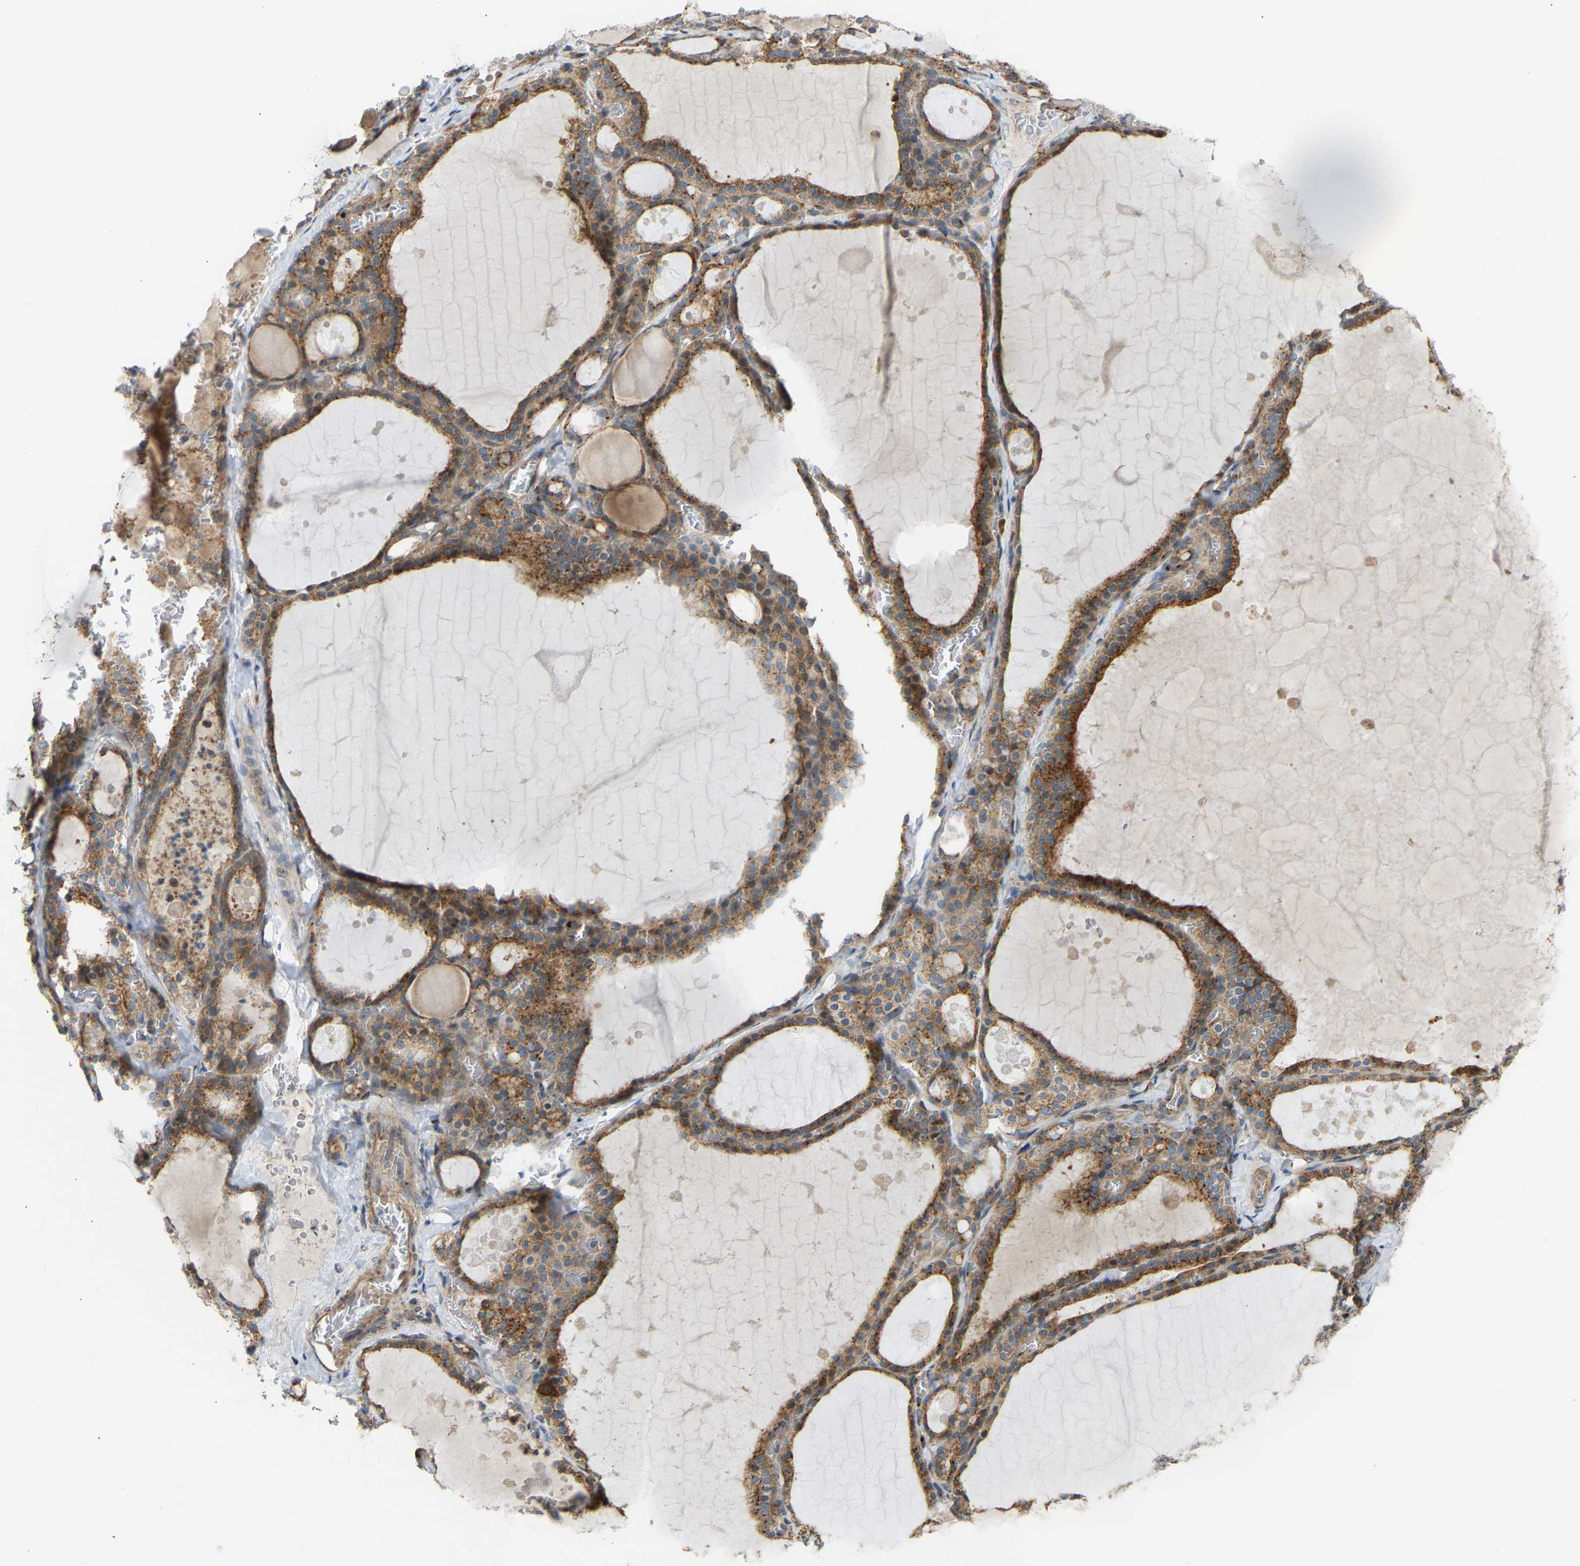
{"staining": {"intensity": "moderate", "quantity": ">75%", "location": "cytoplasmic/membranous"}, "tissue": "thyroid gland", "cell_type": "Glandular cells", "image_type": "normal", "snomed": [{"axis": "morphology", "description": "Normal tissue, NOS"}, {"axis": "topography", "description": "Thyroid gland"}], "caption": "Immunohistochemistry (DAB) staining of normal human thyroid gland reveals moderate cytoplasmic/membranous protein staining in approximately >75% of glandular cells.", "gene": "YIPF2", "patient": {"sex": "male", "age": 56}}